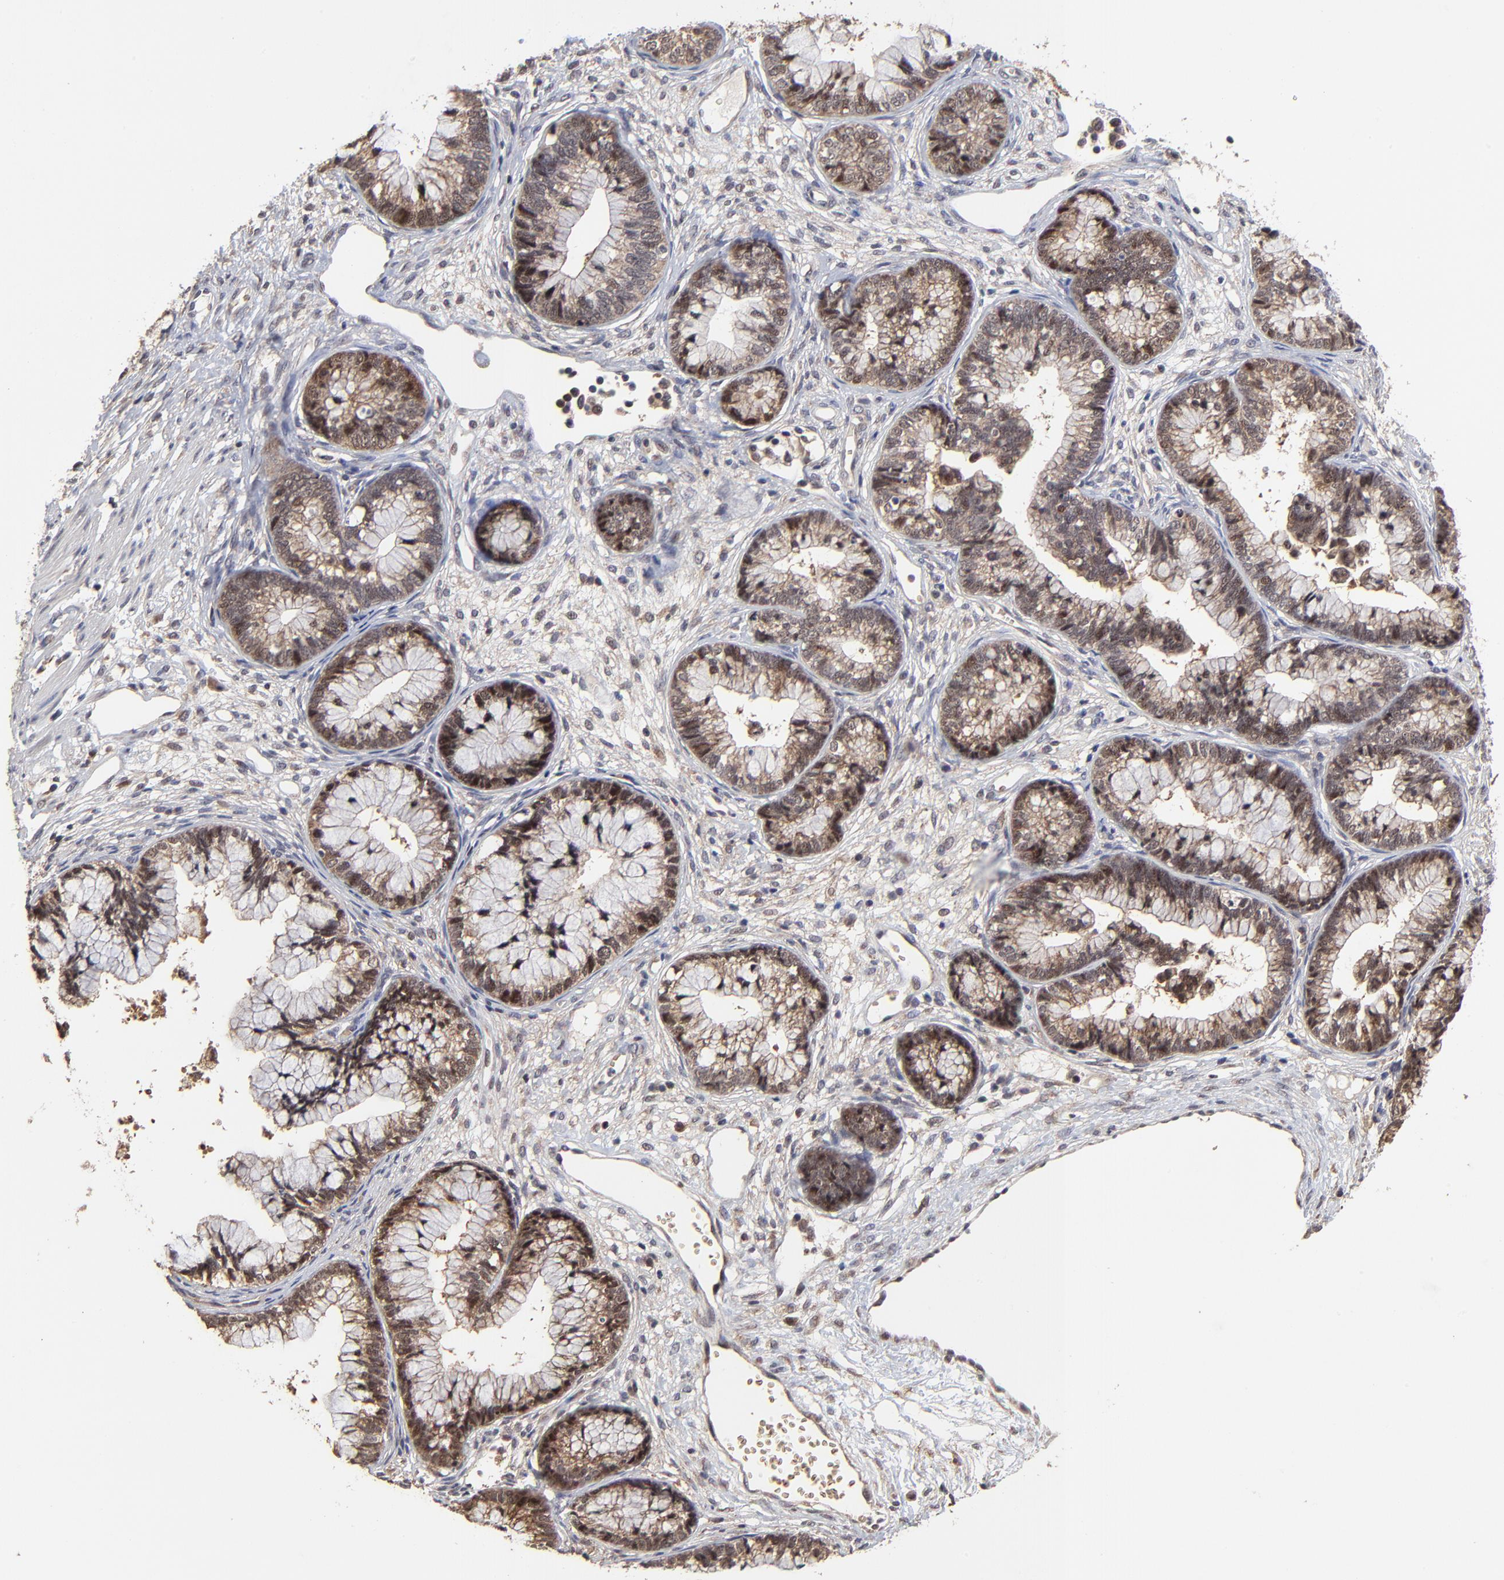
{"staining": {"intensity": "moderate", "quantity": ">75%", "location": "cytoplasmic/membranous,nuclear"}, "tissue": "cervical cancer", "cell_type": "Tumor cells", "image_type": "cancer", "snomed": [{"axis": "morphology", "description": "Adenocarcinoma, NOS"}, {"axis": "topography", "description": "Cervix"}], "caption": "Immunohistochemical staining of human cervical adenocarcinoma reveals medium levels of moderate cytoplasmic/membranous and nuclear protein expression in about >75% of tumor cells. Immunohistochemistry (ihc) stains the protein in brown and the nuclei are stained blue.", "gene": "FRMD8", "patient": {"sex": "female", "age": 44}}